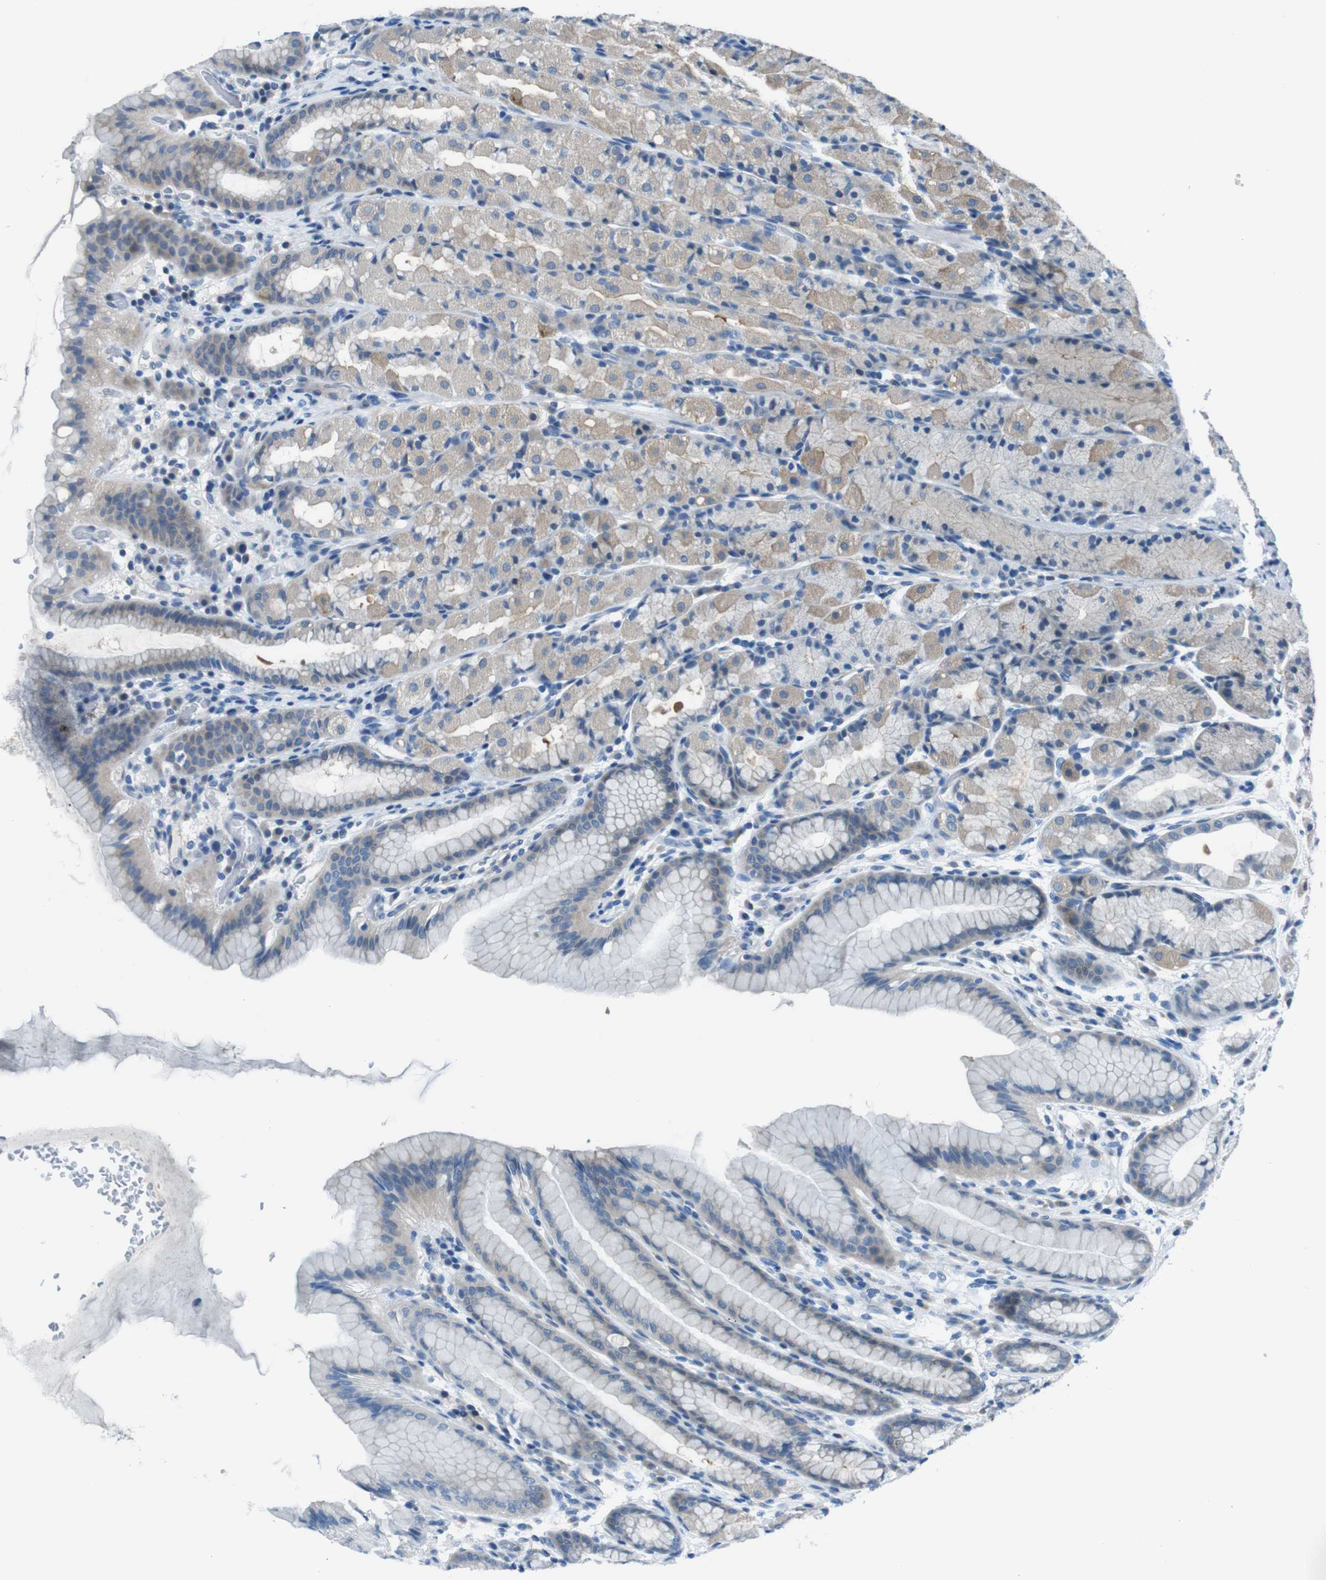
{"staining": {"intensity": "weak", "quantity": "<25%", "location": "cytoplasmic/membranous"}, "tissue": "stomach", "cell_type": "Glandular cells", "image_type": "normal", "snomed": [{"axis": "morphology", "description": "Normal tissue, NOS"}, {"axis": "topography", "description": "Stomach, upper"}], "caption": "Immunohistochemical staining of benign human stomach exhibits no significant positivity in glandular cells.", "gene": "NANOS2", "patient": {"sex": "male", "age": 68}}